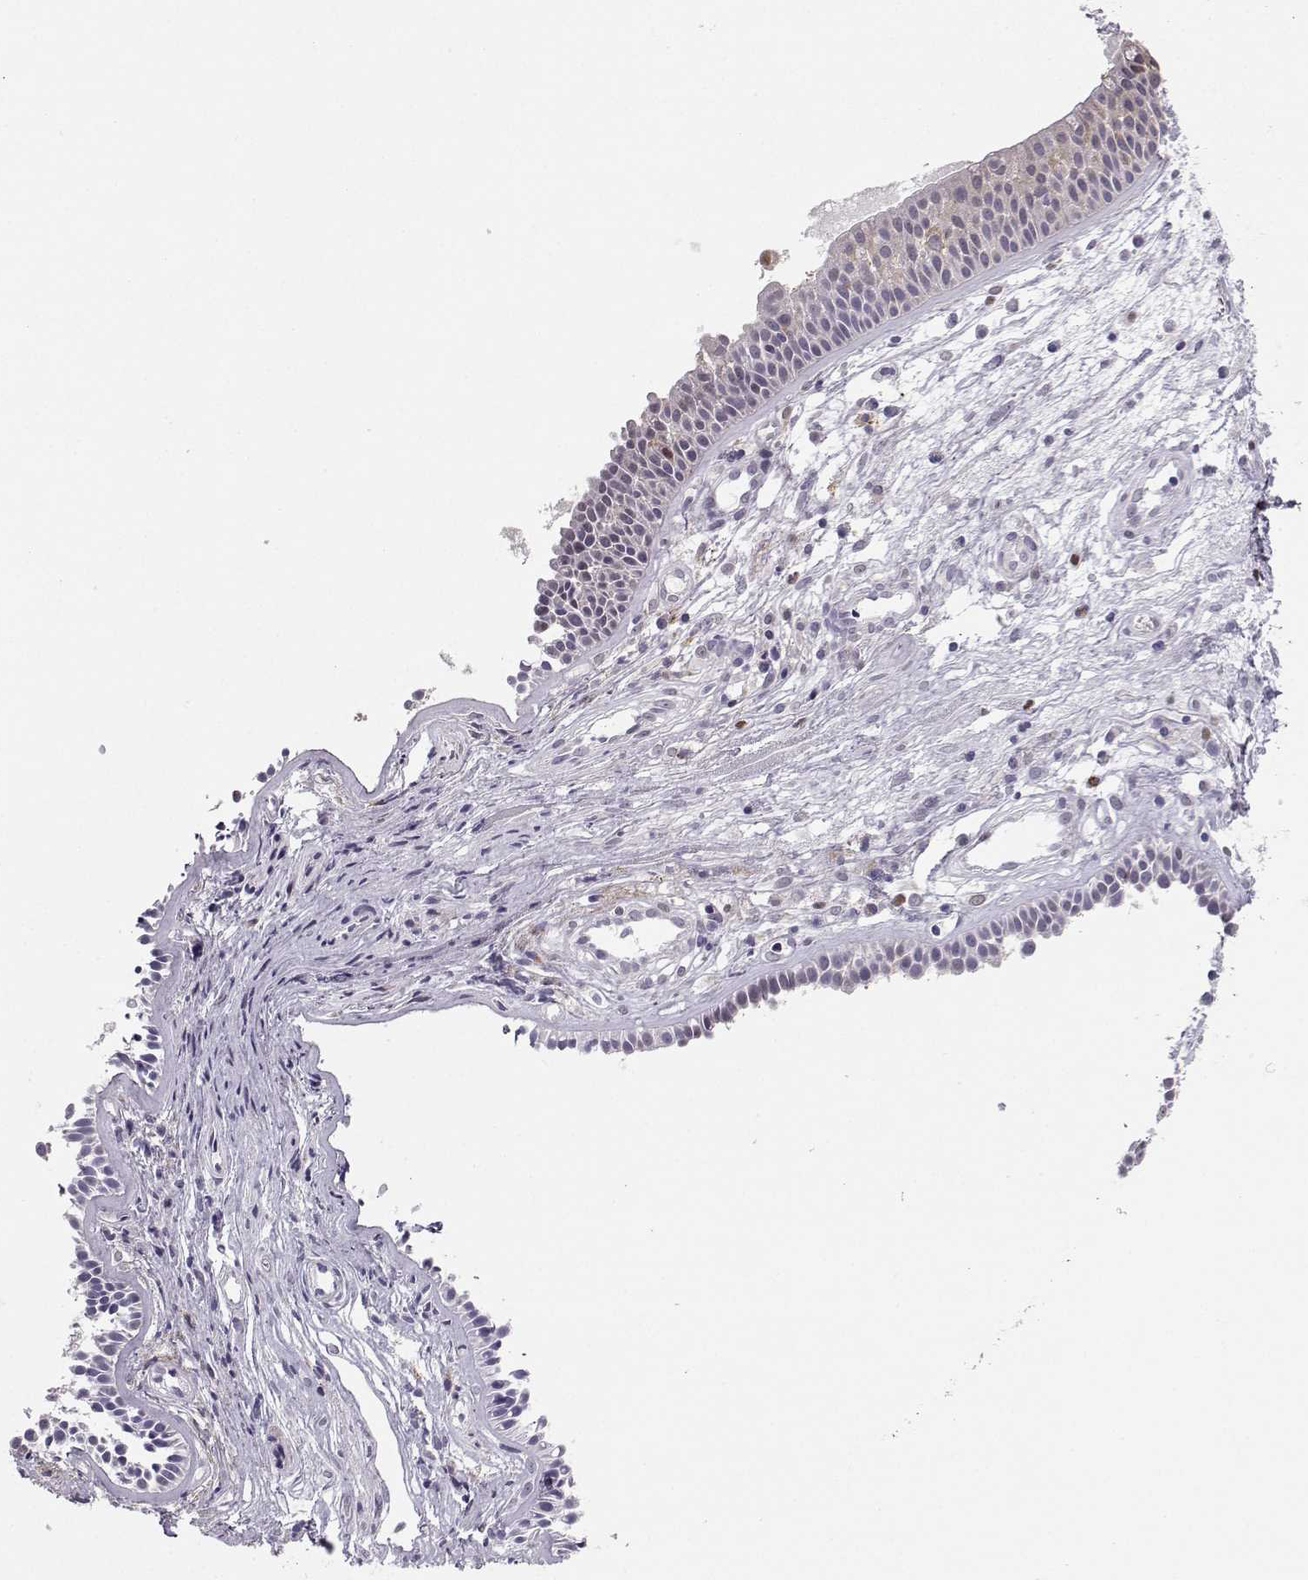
{"staining": {"intensity": "weak", "quantity": "<25%", "location": "cytoplasmic/membranous"}, "tissue": "nasopharynx", "cell_type": "Respiratory epithelial cells", "image_type": "normal", "snomed": [{"axis": "morphology", "description": "Normal tissue, NOS"}, {"axis": "topography", "description": "Nasopharynx"}], "caption": "Respiratory epithelial cells show no significant positivity in unremarkable nasopharynx.", "gene": "DCLK3", "patient": {"sex": "male", "age": 31}}